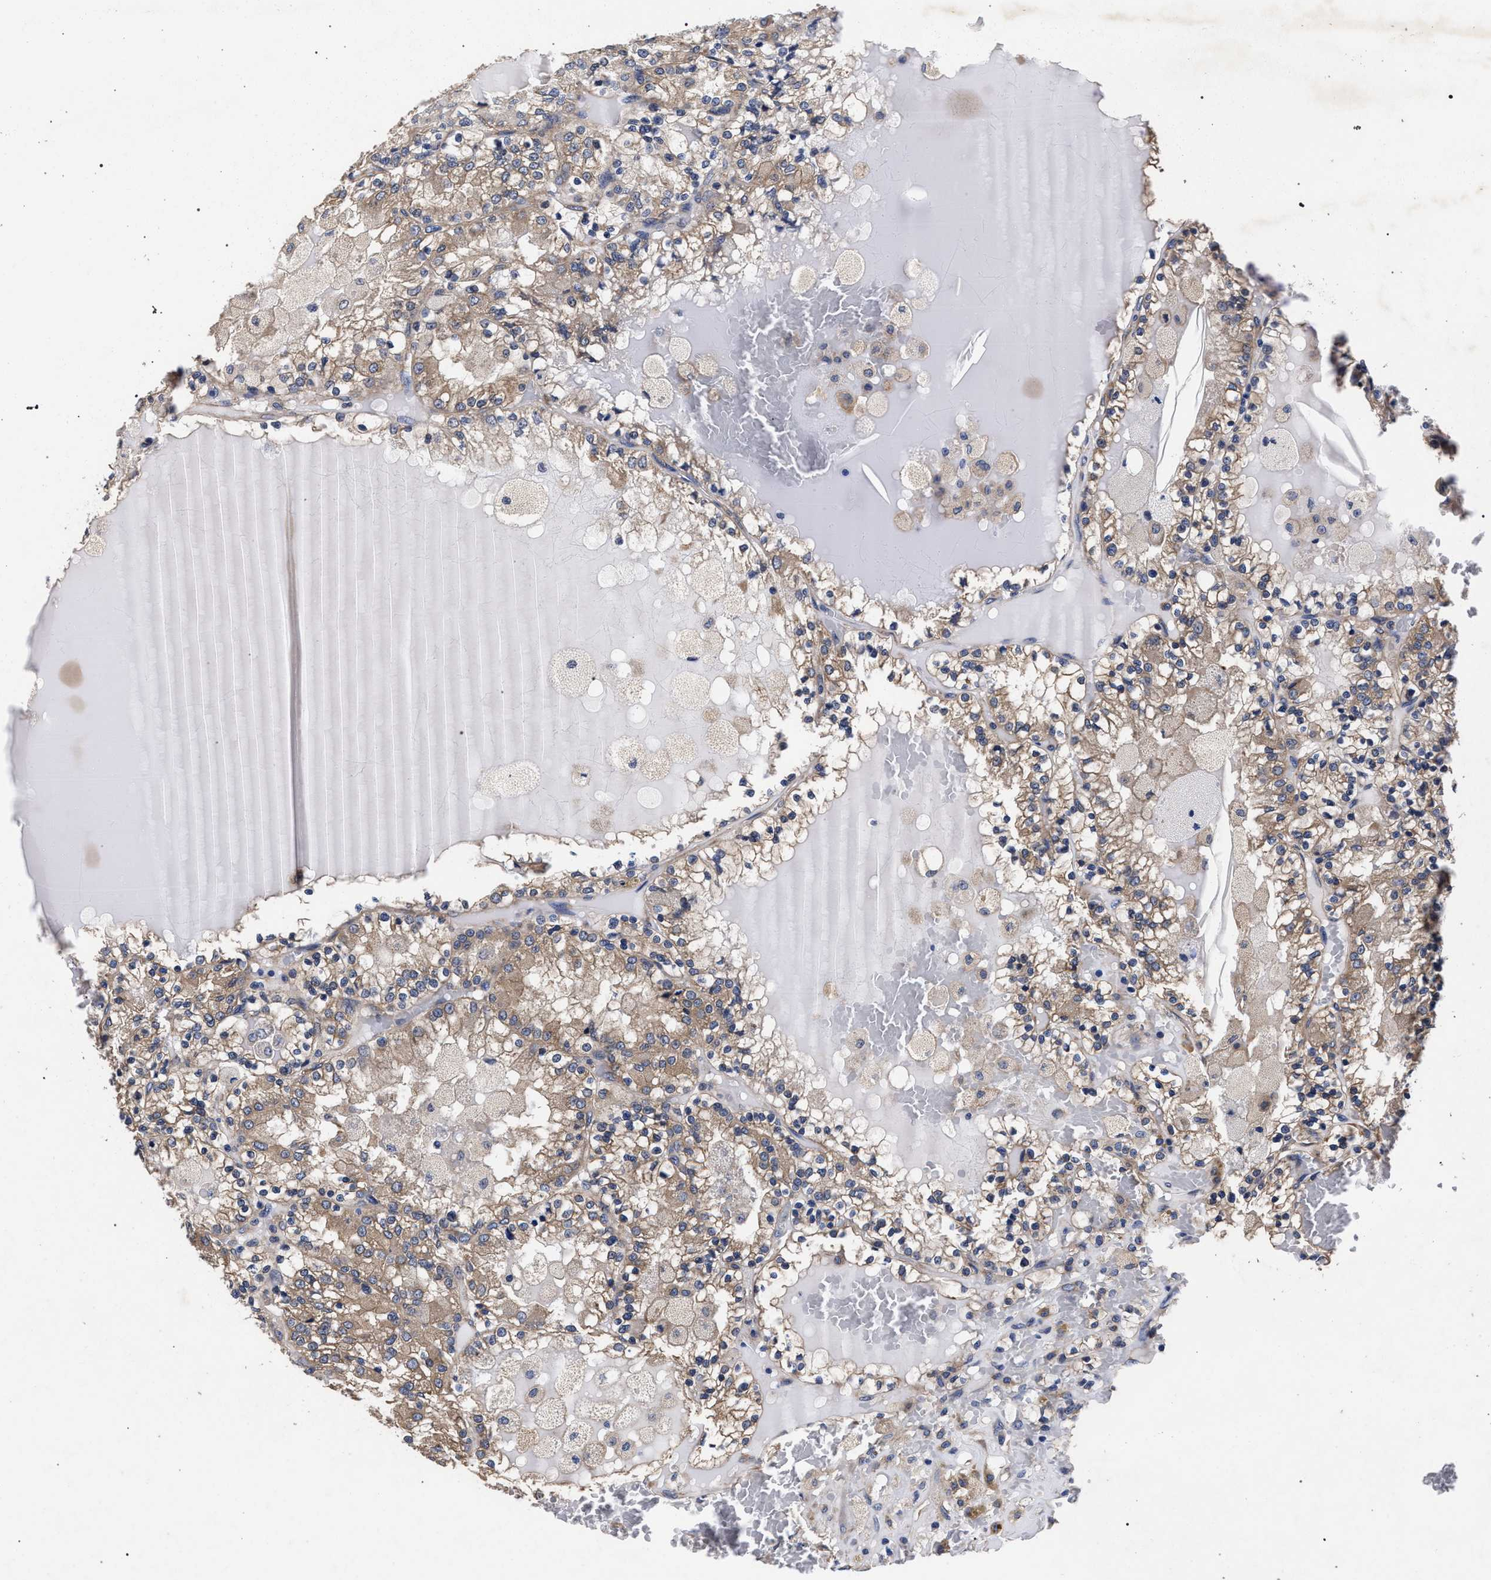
{"staining": {"intensity": "moderate", "quantity": ">75%", "location": "cytoplasmic/membranous"}, "tissue": "renal cancer", "cell_type": "Tumor cells", "image_type": "cancer", "snomed": [{"axis": "morphology", "description": "Adenocarcinoma, NOS"}, {"axis": "topography", "description": "Kidney"}], "caption": "Adenocarcinoma (renal) was stained to show a protein in brown. There is medium levels of moderate cytoplasmic/membranous staining in about >75% of tumor cells. Using DAB (3,3'-diaminobenzidine) (brown) and hematoxylin (blue) stains, captured at high magnification using brightfield microscopy.", "gene": "CFAP95", "patient": {"sex": "female", "age": 56}}